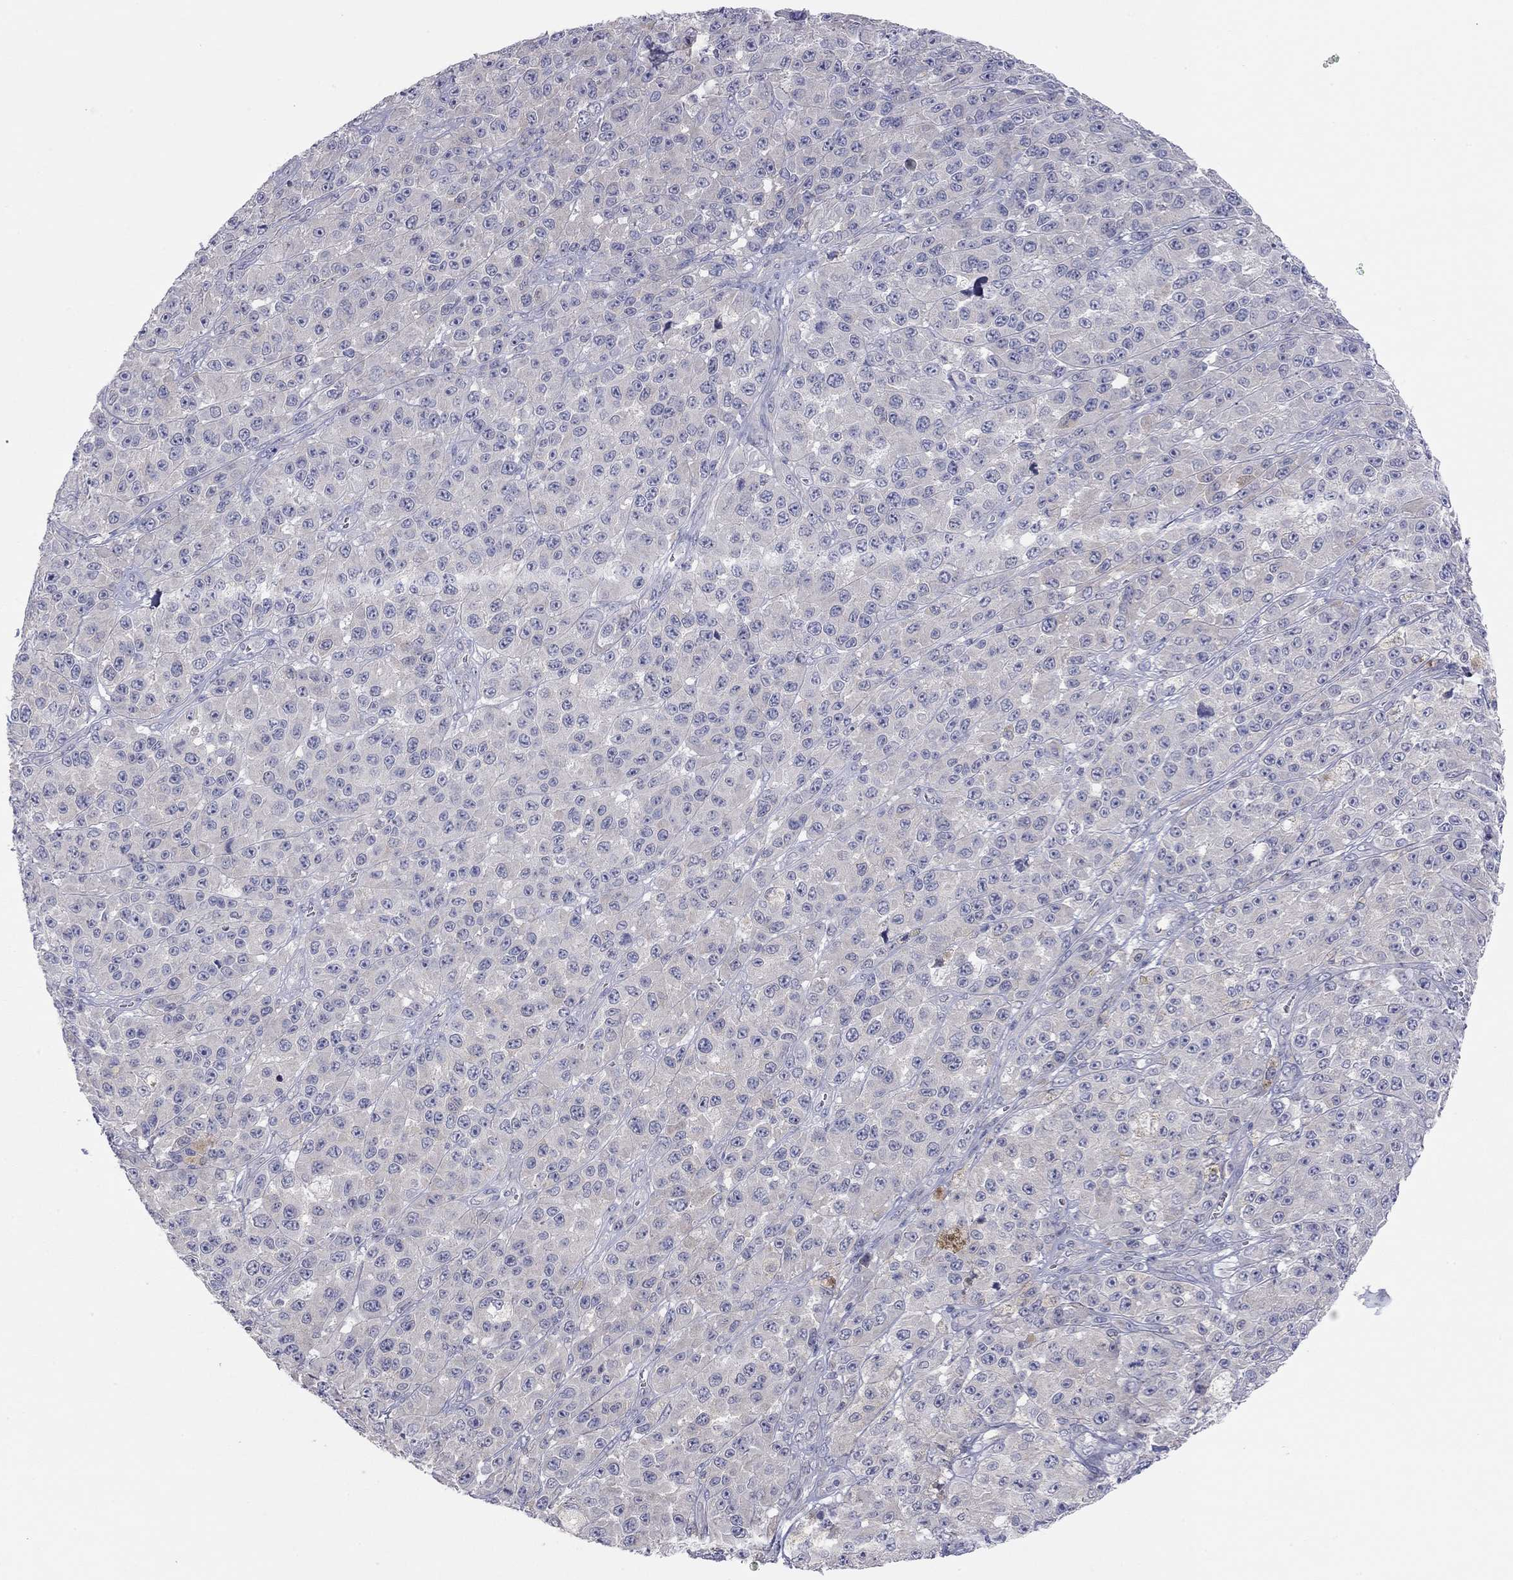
{"staining": {"intensity": "negative", "quantity": "none", "location": "none"}, "tissue": "melanoma", "cell_type": "Tumor cells", "image_type": "cancer", "snomed": [{"axis": "morphology", "description": "Malignant melanoma, NOS"}, {"axis": "topography", "description": "Skin"}], "caption": "Tumor cells are negative for brown protein staining in malignant melanoma.", "gene": "KCNB1", "patient": {"sex": "female", "age": 58}}